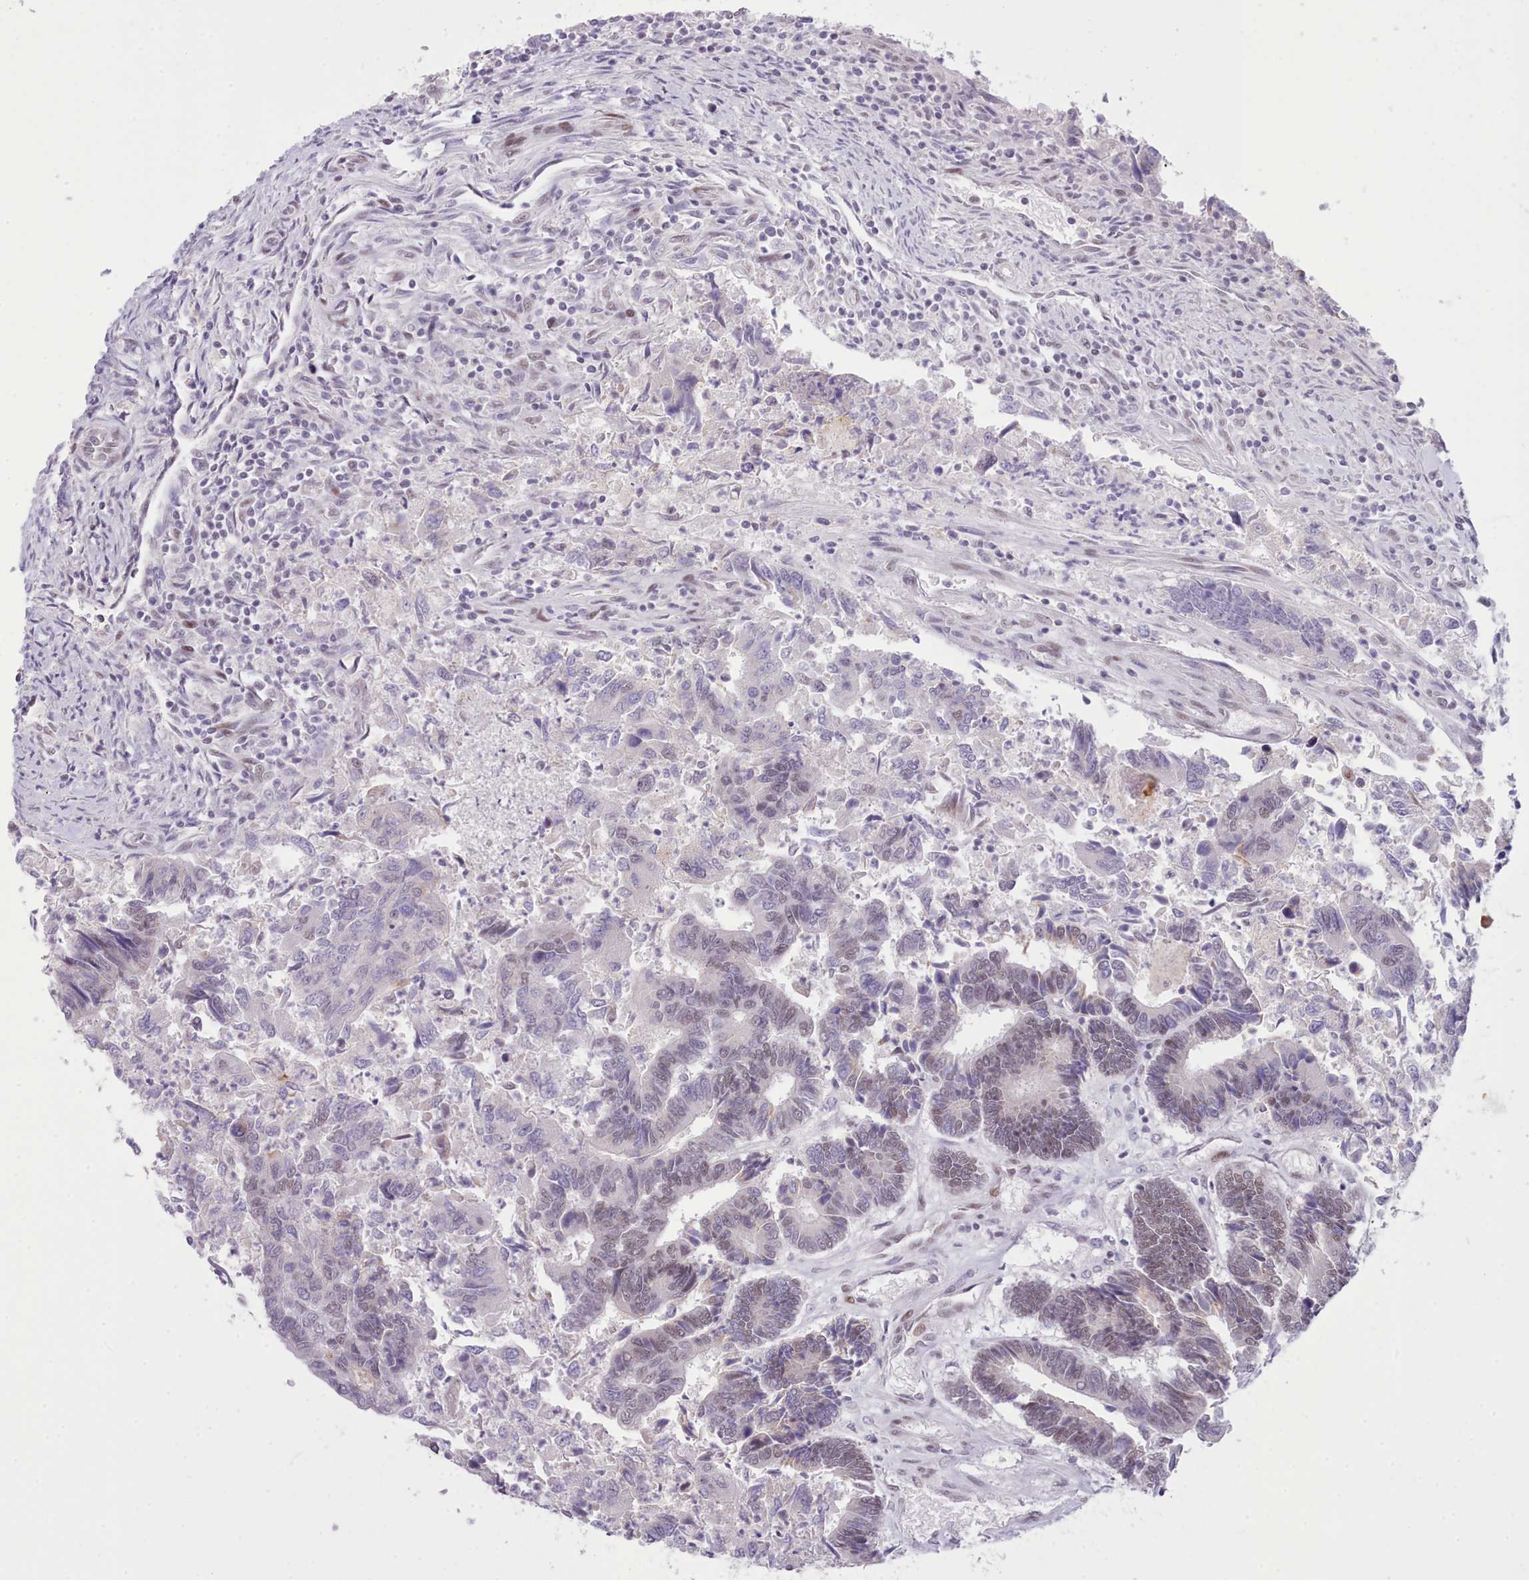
{"staining": {"intensity": "weak", "quantity": "<25%", "location": "nuclear"}, "tissue": "colorectal cancer", "cell_type": "Tumor cells", "image_type": "cancer", "snomed": [{"axis": "morphology", "description": "Adenocarcinoma, NOS"}, {"axis": "topography", "description": "Colon"}], "caption": "This is an immunohistochemistry (IHC) micrograph of colorectal adenocarcinoma. There is no staining in tumor cells.", "gene": "RFX1", "patient": {"sex": "female", "age": 67}}